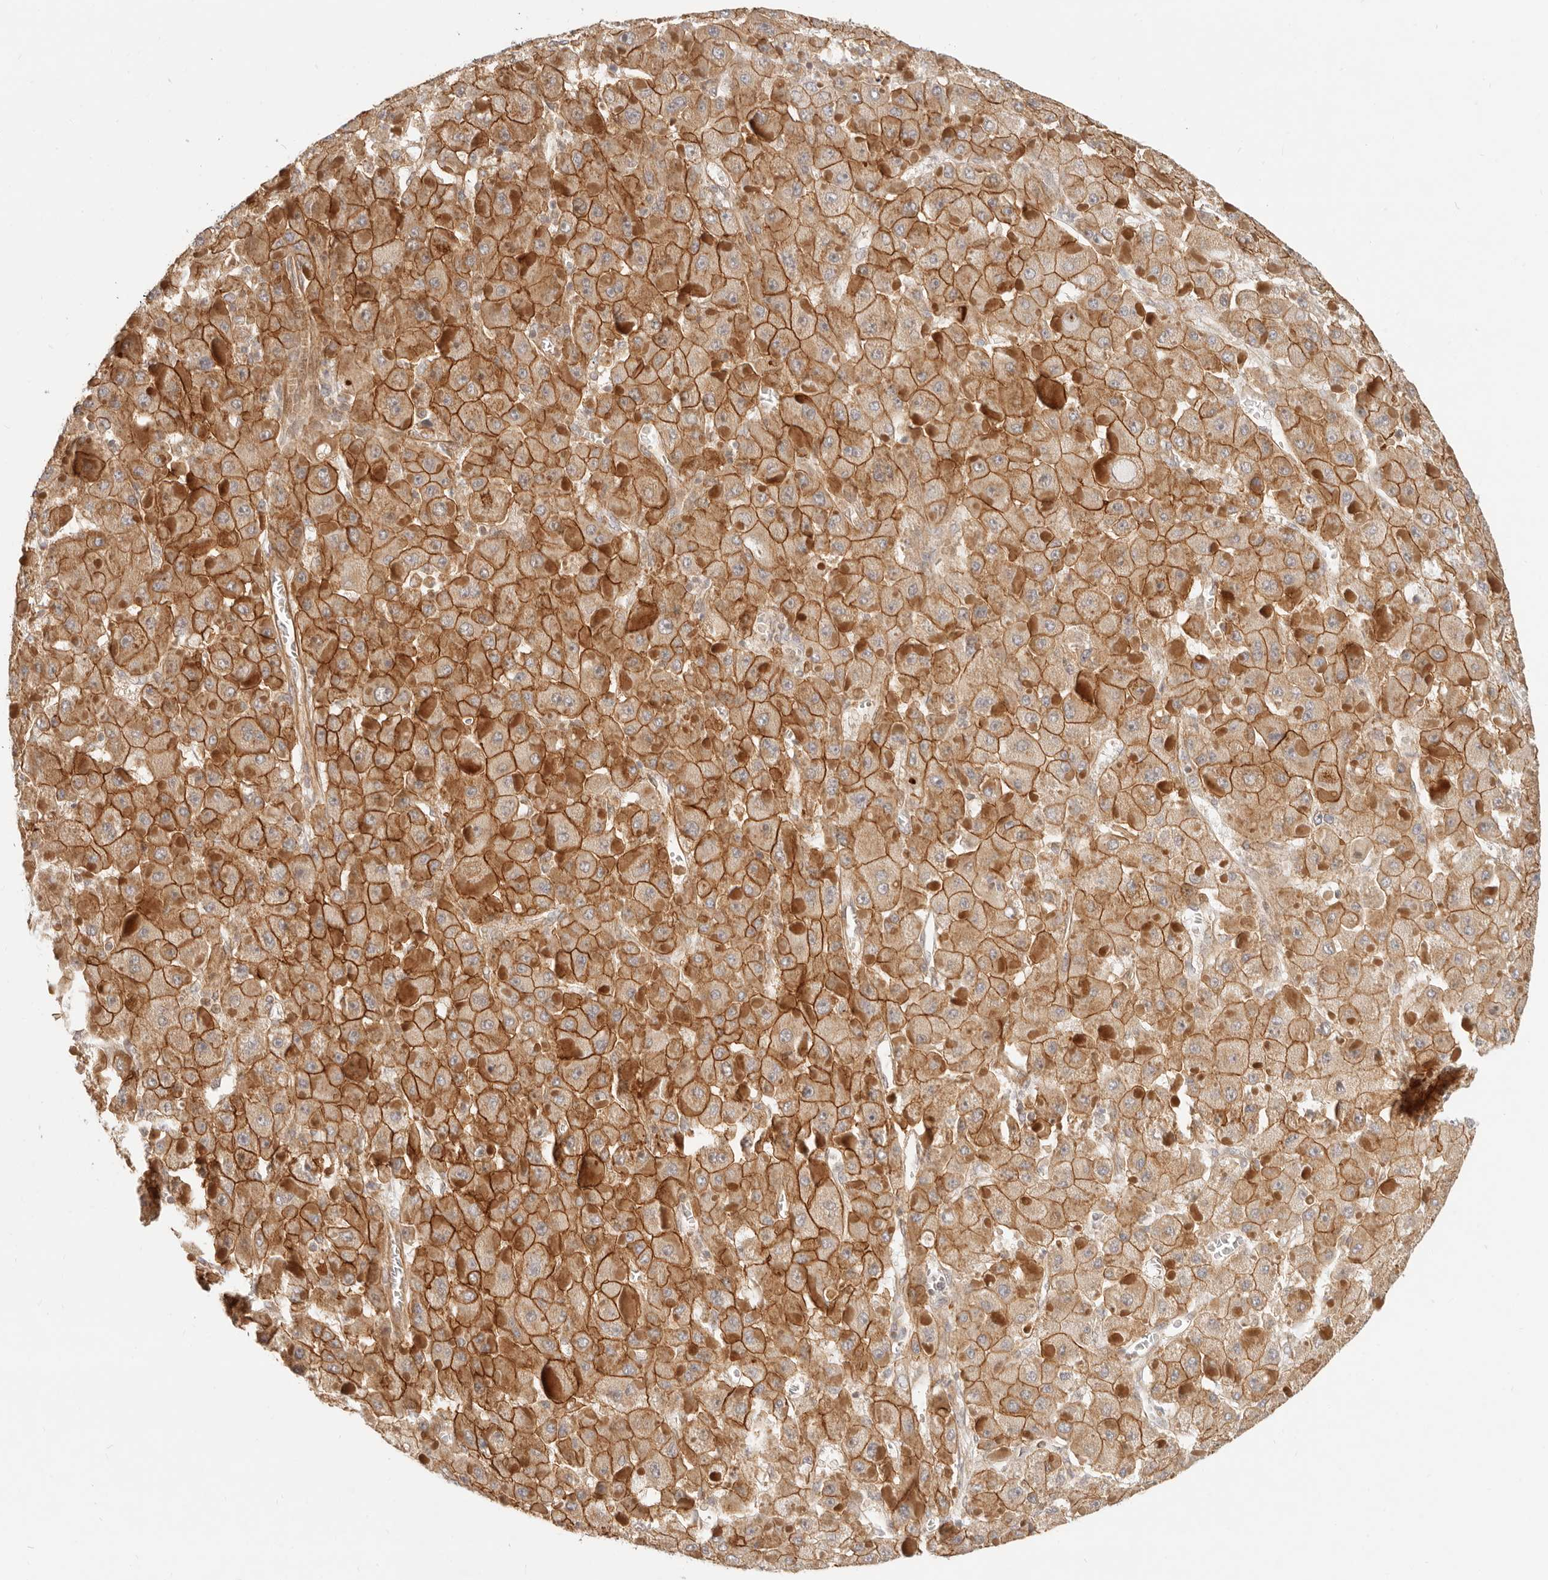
{"staining": {"intensity": "moderate", "quantity": ">75%", "location": "cytoplasmic/membranous"}, "tissue": "liver cancer", "cell_type": "Tumor cells", "image_type": "cancer", "snomed": [{"axis": "morphology", "description": "Carcinoma, Hepatocellular, NOS"}, {"axis": "topography", "description": "Liver"}], "caption": "Liver hepatocellular carcinoma stained with a brown dye displays moderate cytoplasmic/membranous positive positivity in approximately >75% of tumor cells.", "gene": "UFSP1", "patient": {"sex": "female", "age": 73}}